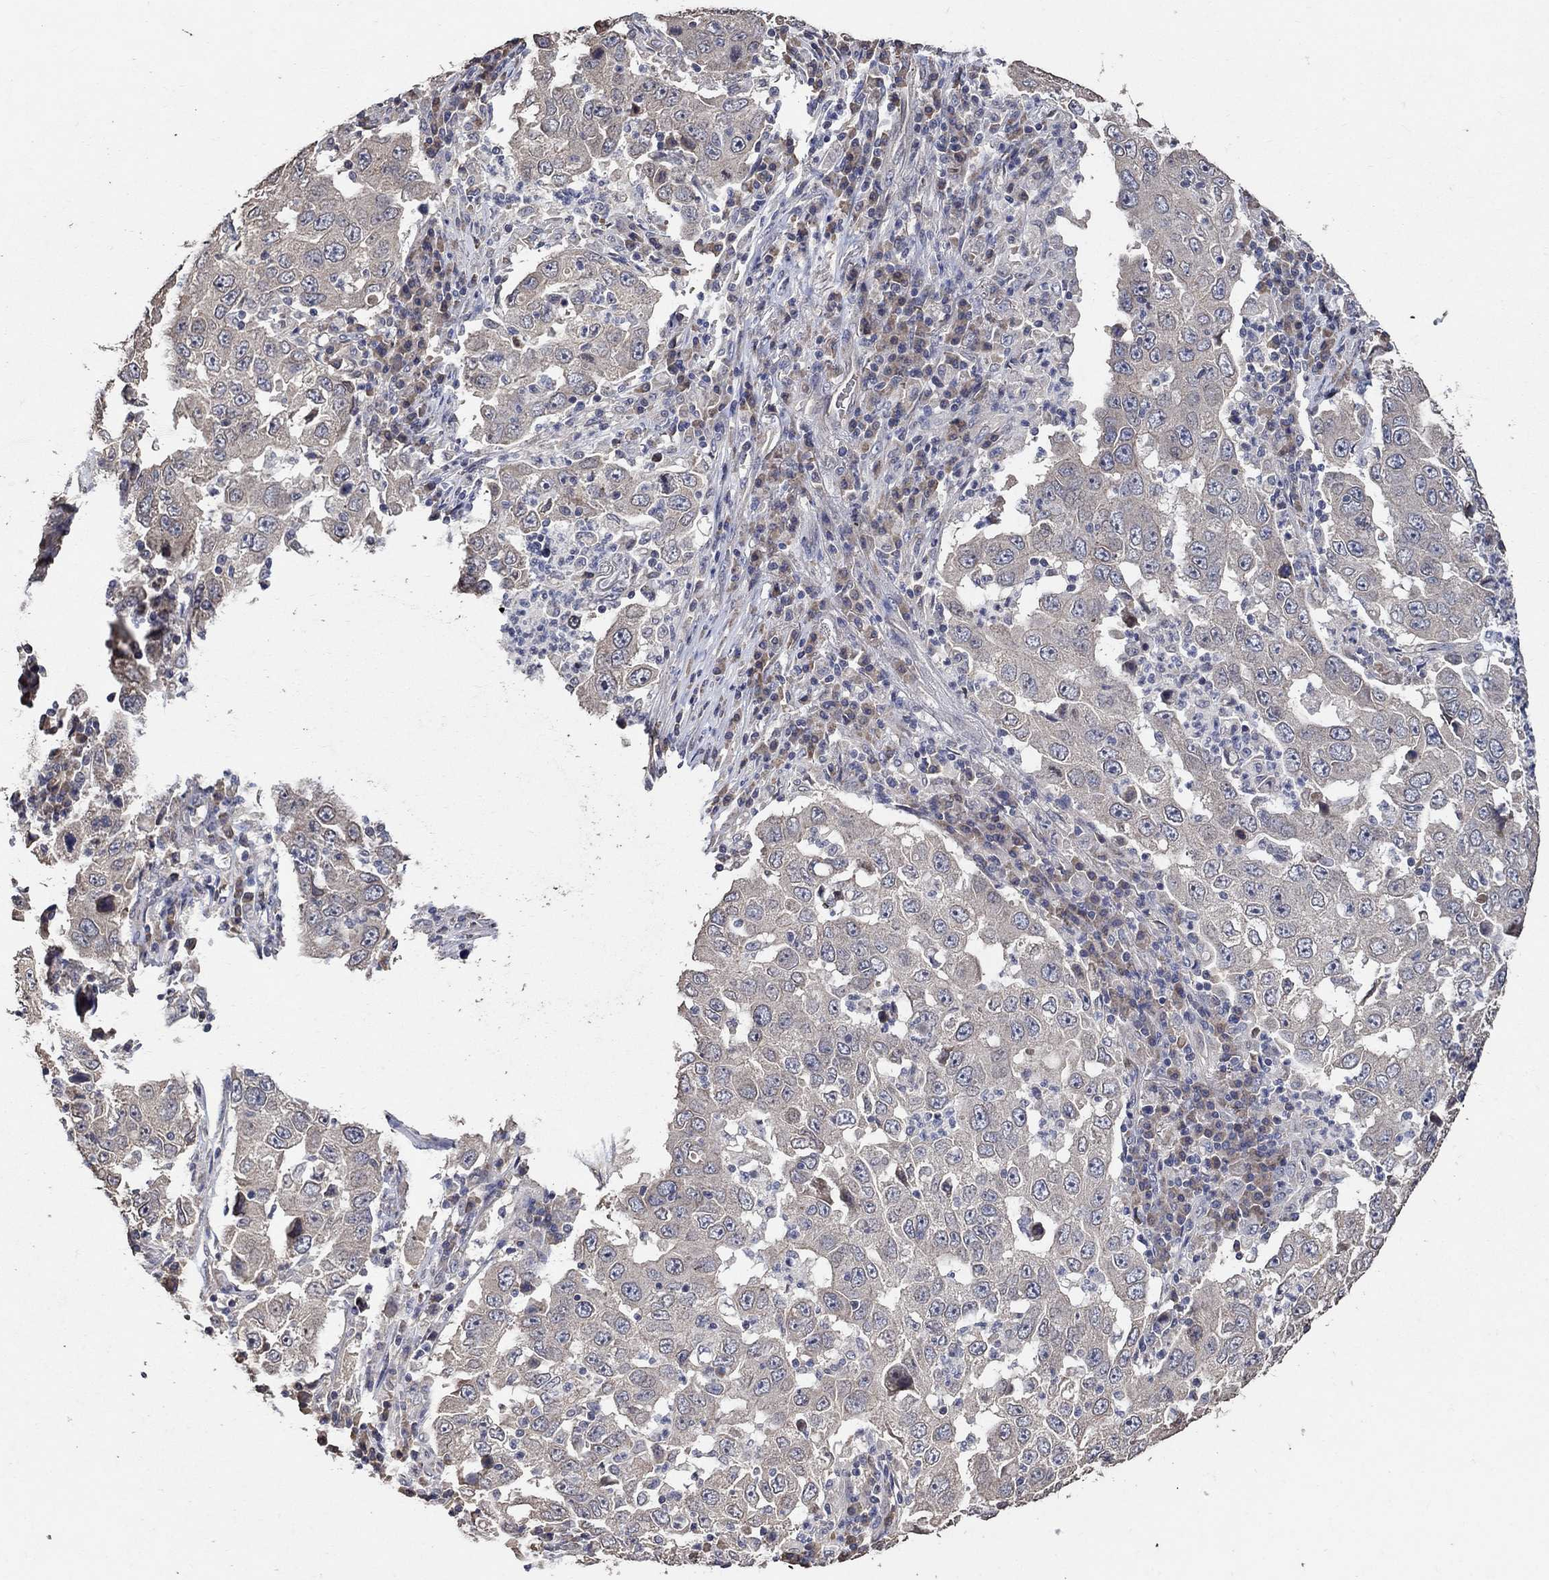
{"staining": {"intensity": "negative", "quantity": "none", "location": "none"}, "tissue": "lung cancer", "cell_type": "Tumor cells", "image_type": "cancer", "snomed": [{"axis": "morphology", "description": "Adenocarcinoma, NOS"}, {"axis": "topography", "description": "Lung"}], "caption": "Tumor cells are negative for protein expression in human lung adenocarcinoma. (Stains: DAB (3,3'-diaminobenzidine) immunohistochemistry with hematoxylin counter stain, Microscopy: brightfield microscopy at high magnification).", "gene": "HAP1", "patient": {"sex": "male", "age": 73}}